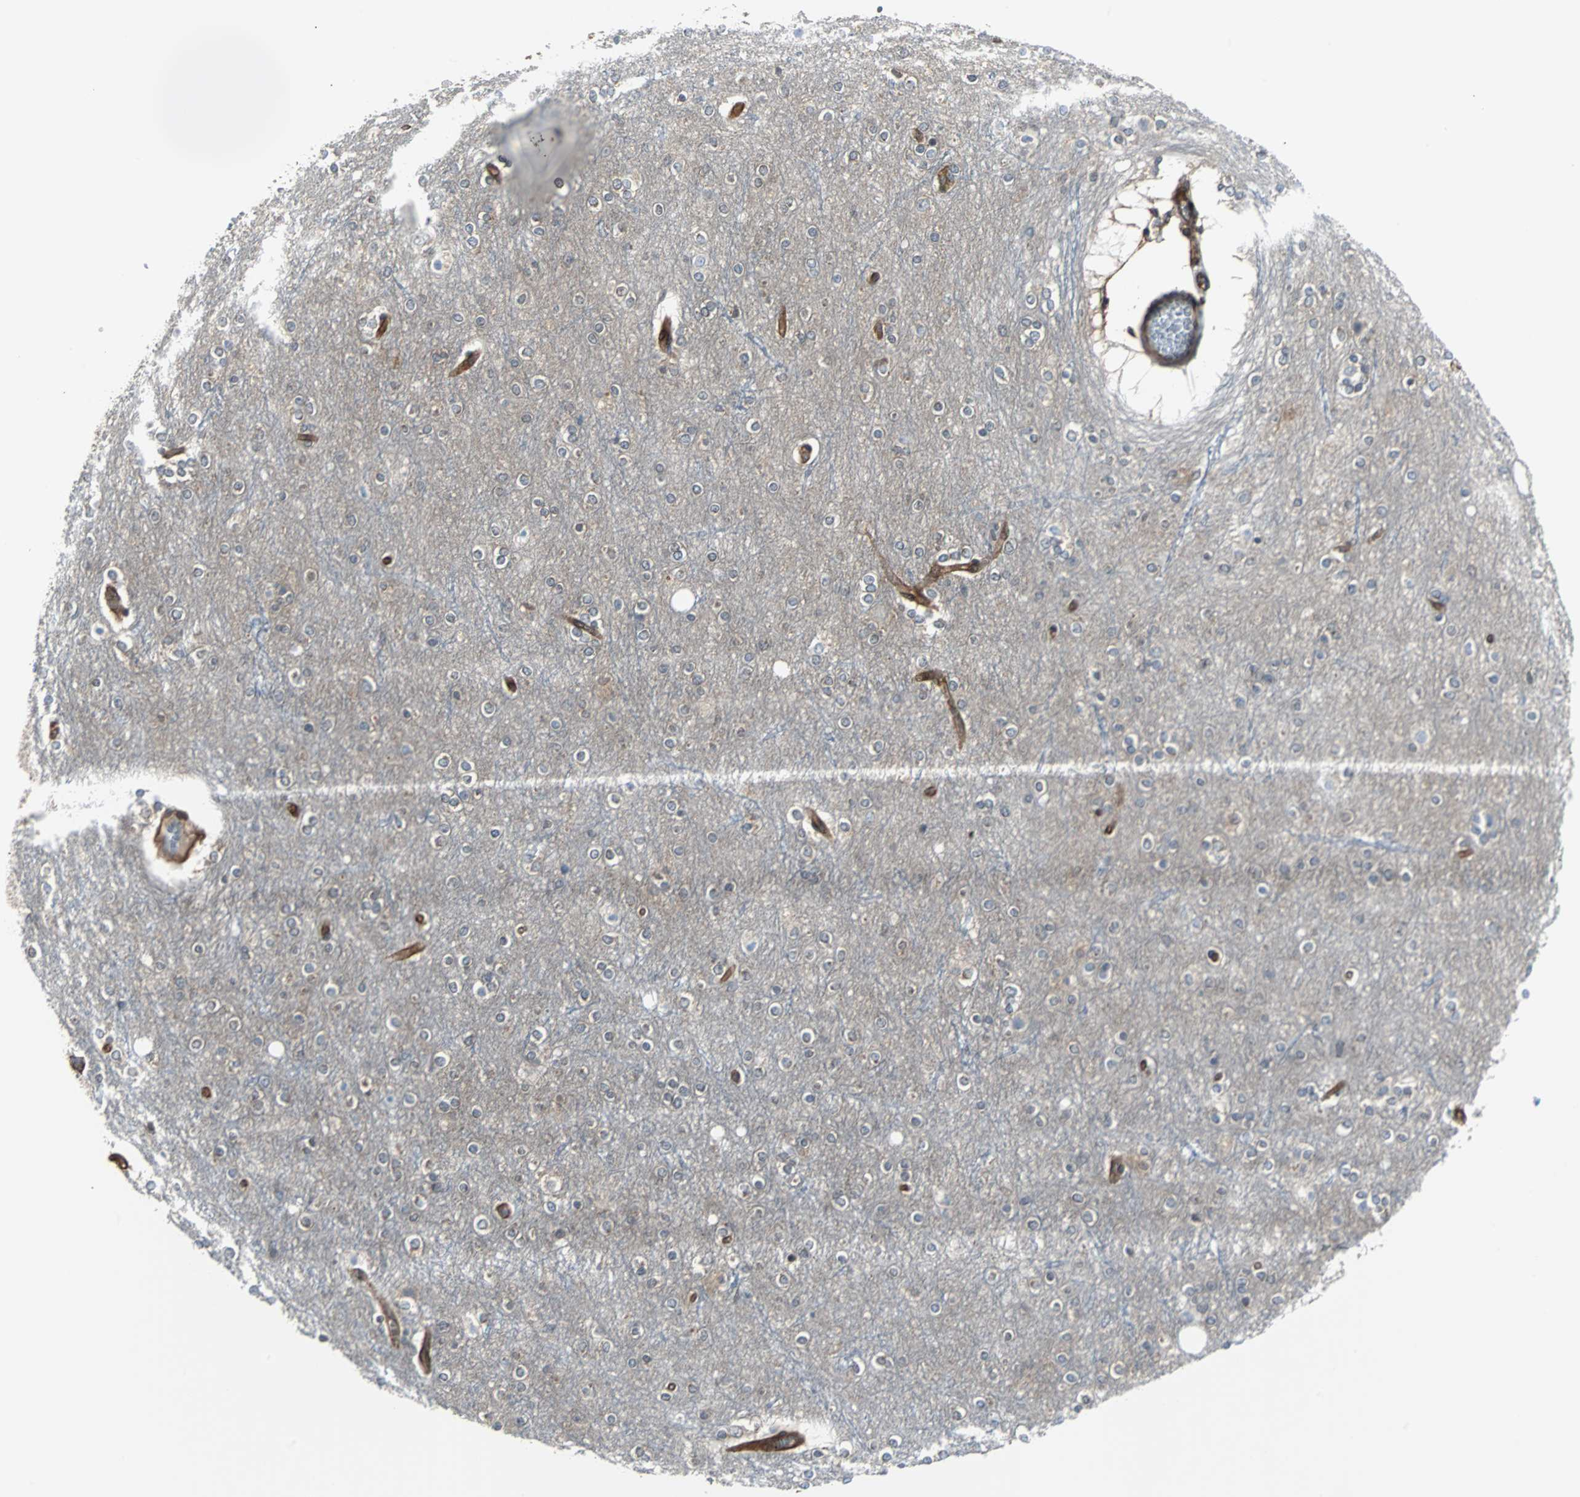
{"staining": {"intensity": "moderate", "quantity": ">75%", "location": "cytoplasmic/membranous"}, "tissue": "cerebral cortex", "cell_type": "Endothelial cells", "image_type": "normal", "snomed": [{"axis": "morphology", "description": "Normal tissue, NOS"}, {"axis": "topography", "description": "Cerebral cortex"}], "caption": "Human cerebral cortex stained with a brown dye exhibits moderate cytoplasmic/membranous positive expression in approximately >75% of endothelial cells.", "gene": "RELA", "patient": {"sex": "female", "age": 54}}